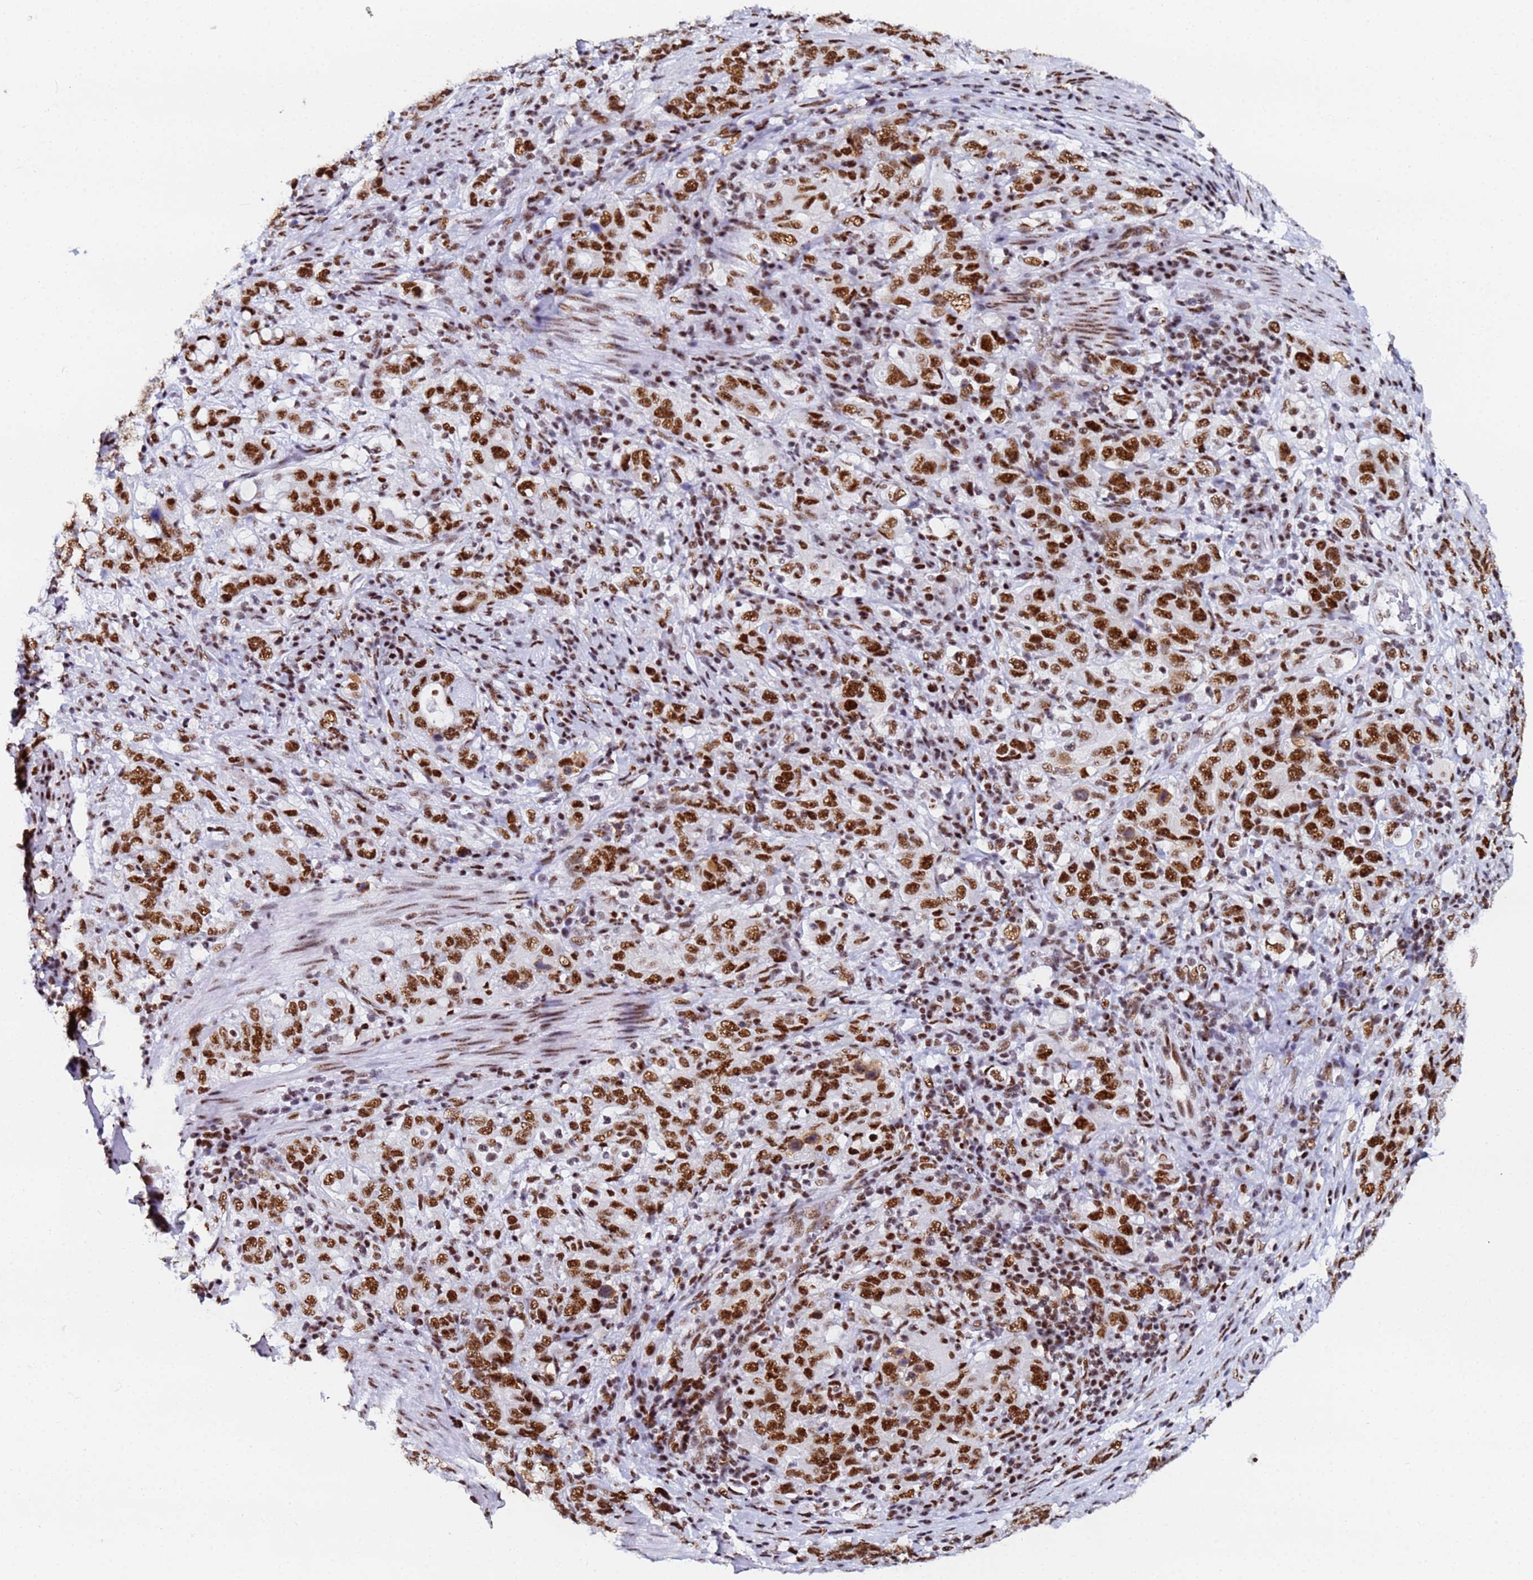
{"staining": {"intensity": "strong", "quantity": ">75%", "location": "nuclear"}, "tissue": "stomach cancer", "cell_type": "Tumor cells", "image_type": "cancer", "snomed": [{"axis": "morphology", "description": "Adenocarcinoma, NOS"}, {"axis": "topography", "description": "Stomach, upper"}, {"axis": "topography", "description": "Stomach"}], "caption": "IHC (DAB) staining of stomach cancer shows strong nuclear protein staining in about >75% of tumor cells. The protein is shown in brown color, while the nuclei are stained blue.", "gene": "SNRPA1", "patient": {"sex": "male", "age": 62}}